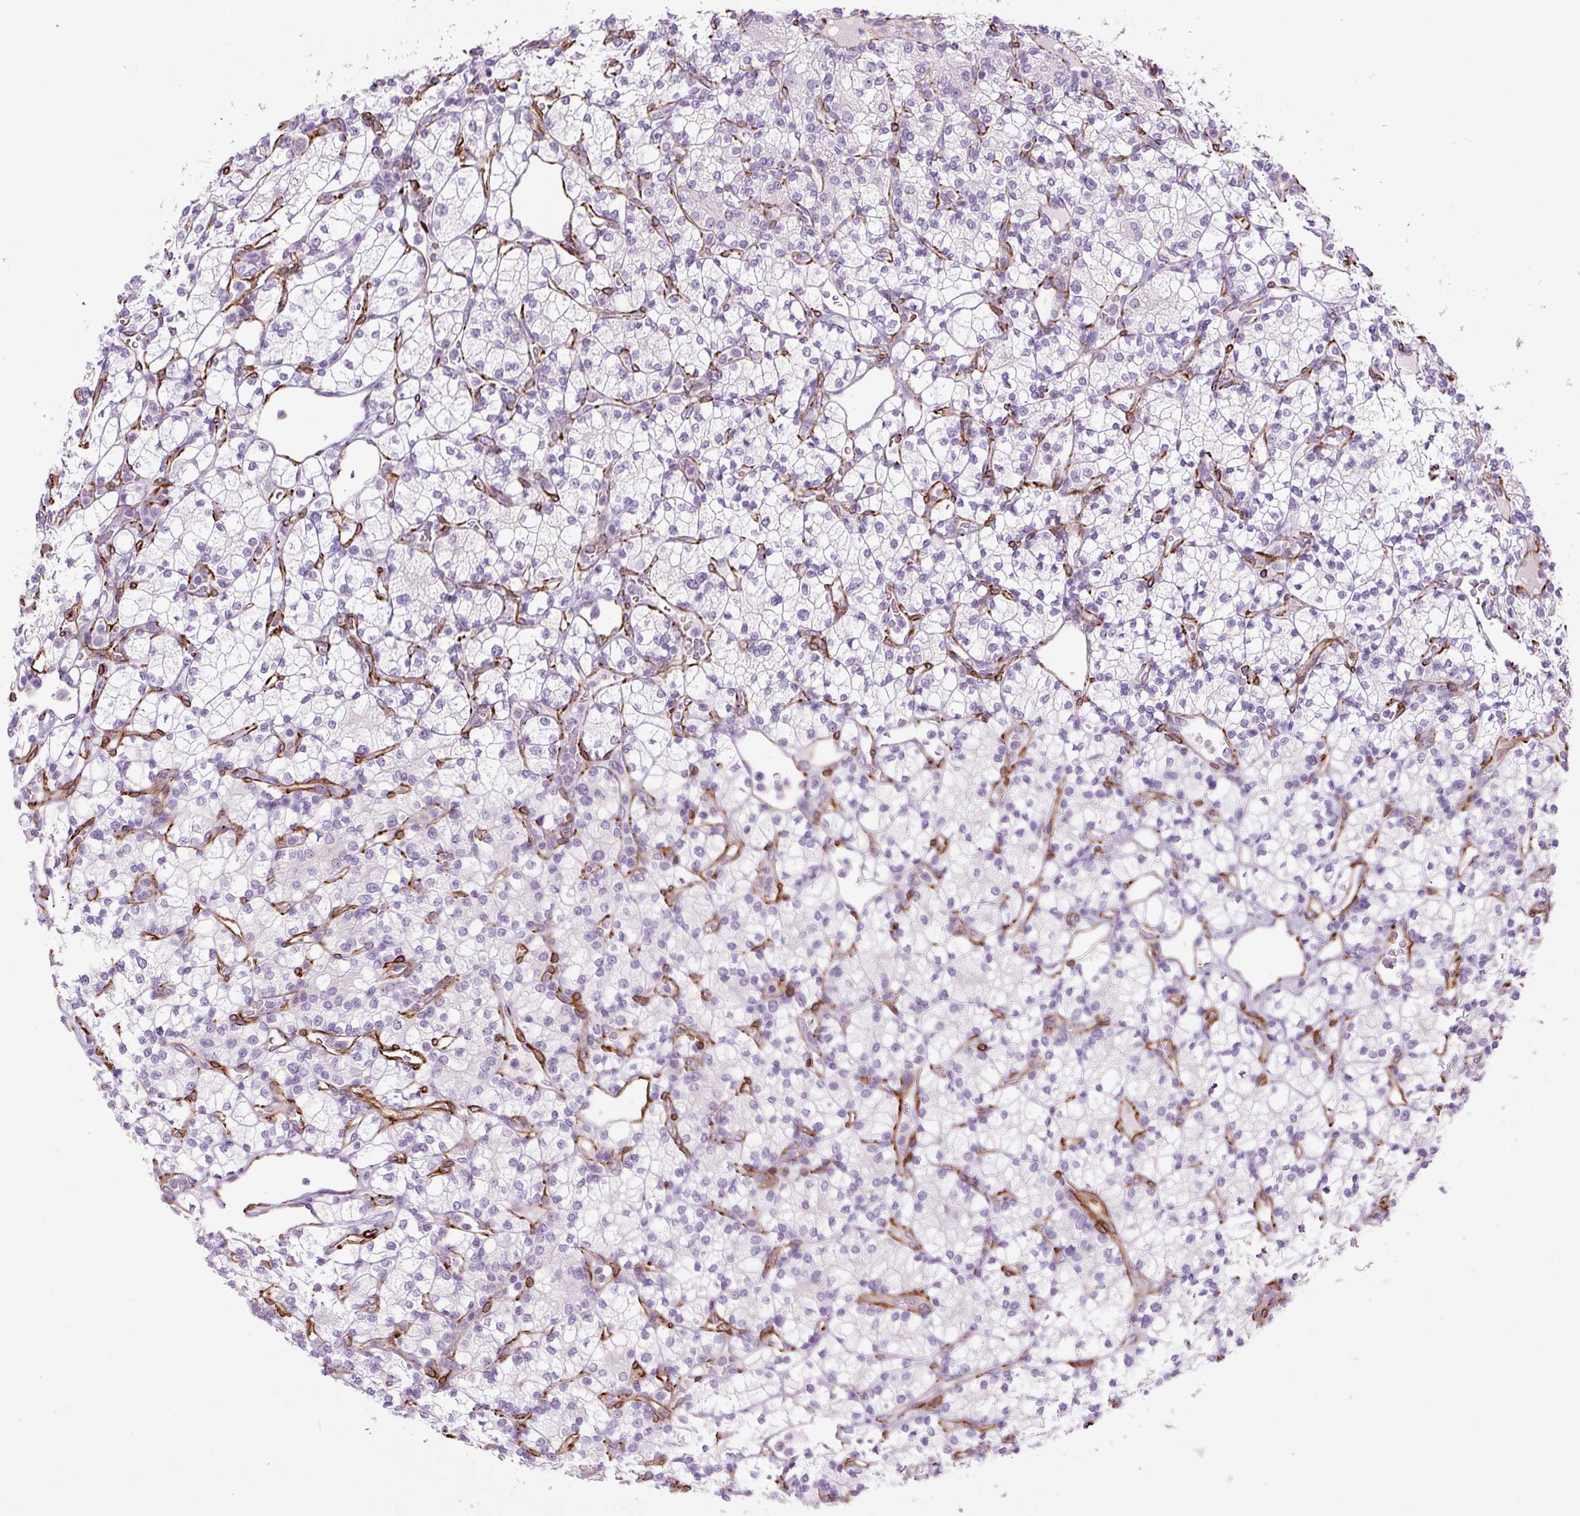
{"staining": {"intensity": "negative", "quantity": "none", "location": "none"}, "tissue": "renal cancer", "cell_type": "Tumor cells", "image_type": "cancer", "snomed": [{"axis": "morphology", "description": "Adenocarcinoma, NOS"}, {"axis": "topography", "description": "Kidney"}], "caption": "An immunohistochemistry (IHC) photomicrograph of adenocarcinoma (renal) is shown. There is no staining in tumor cells of adenocarcinoma (renal).", "gene": "NES", "patient": {"sex": "male", "age": 77}}